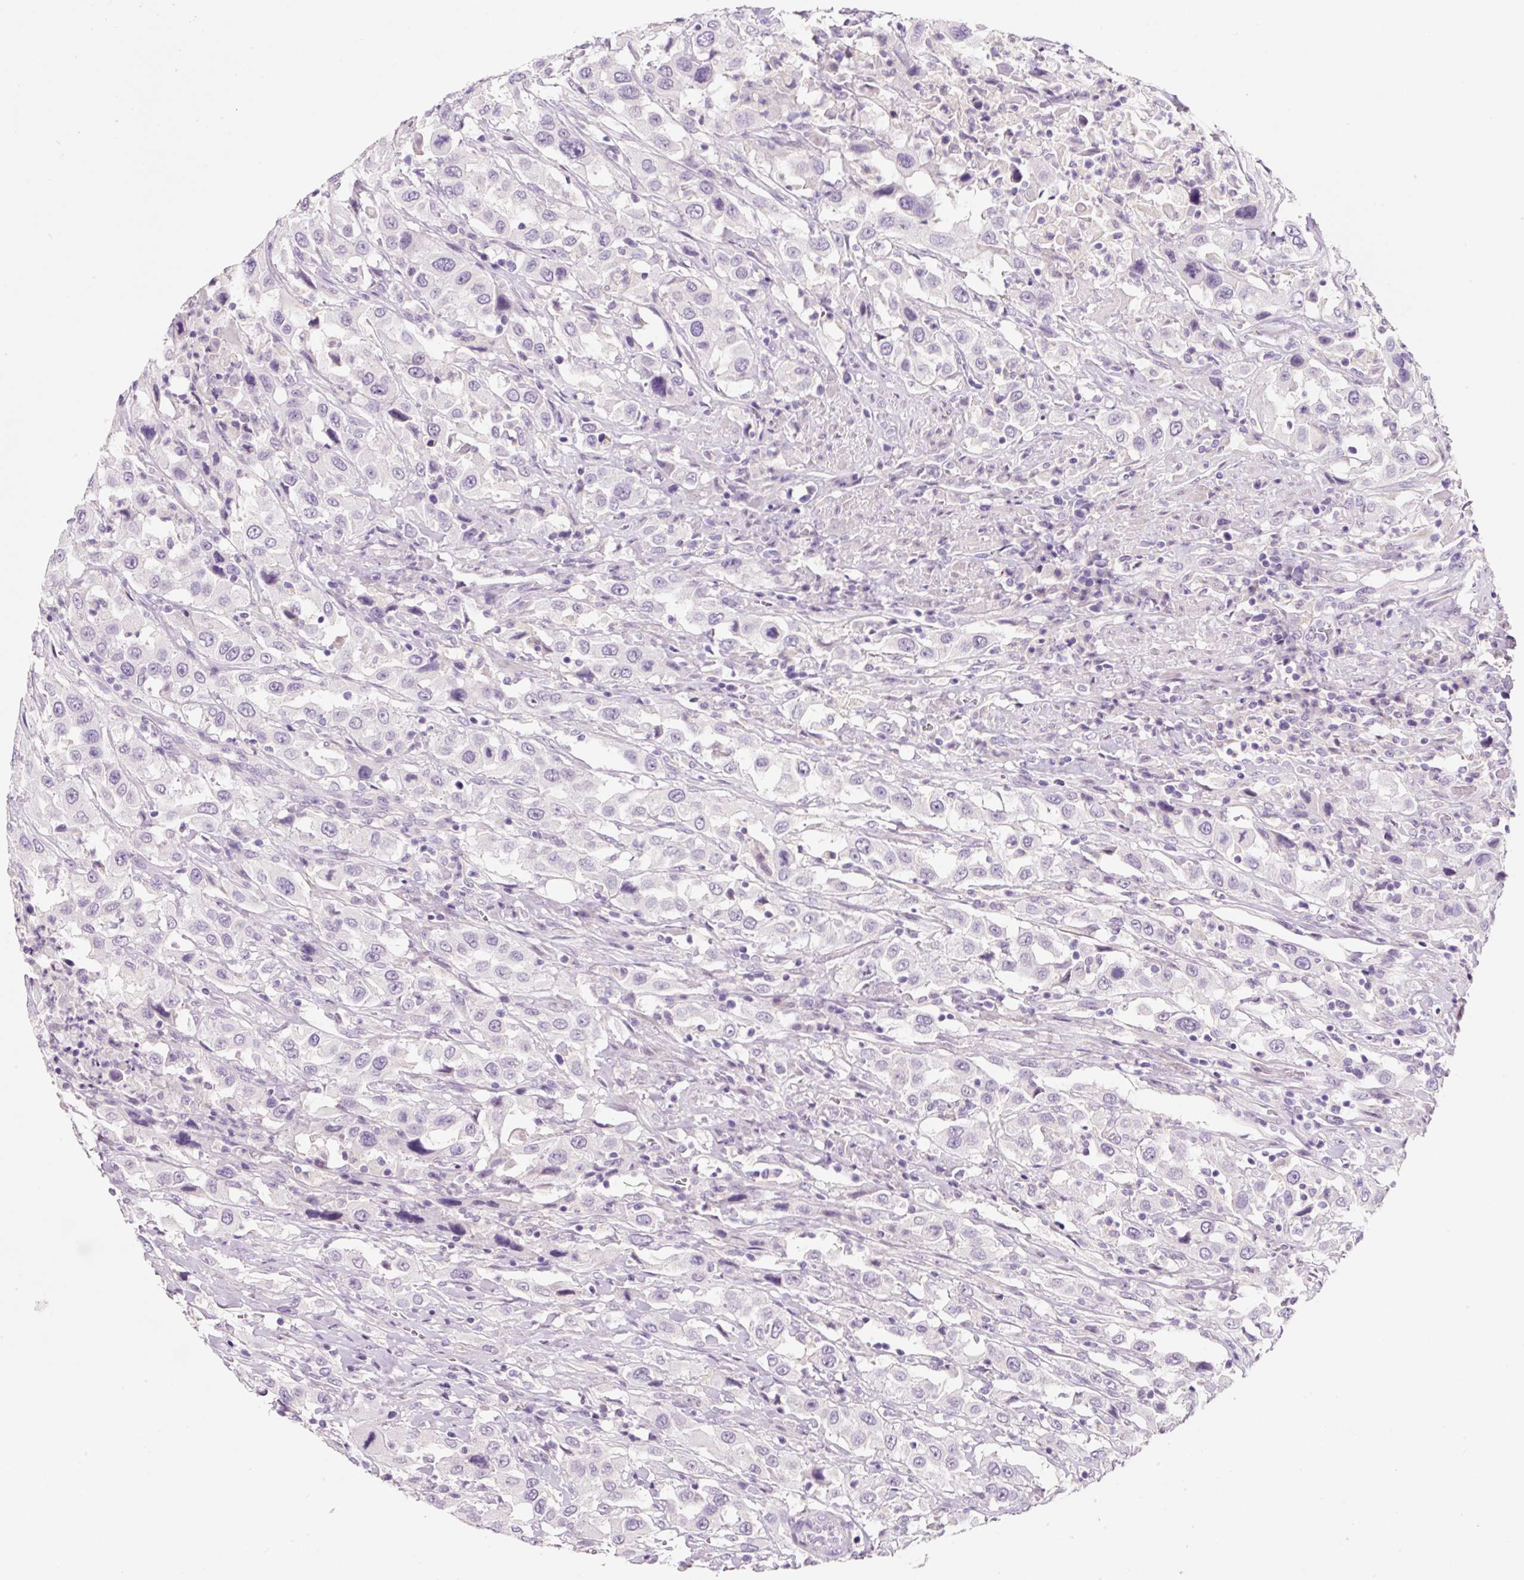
{"staining": {"intensity": "negative", "quantity": "none", "location": "none"}, "tissue": "urothelial cancer", "cell_type": "Tumor cells", "image_type": "cancer", "snomed": [{"axis": "morphology", "description": "Urothelial carcinoma, High grade"}, {"axis": "topography", "description": "Urinary bladder"}], "caption": "A histopathology image of urothelial cancer stained for a protein demonstrates no brown staining in tumor cells.", "gene": "SYP", "patient": {"sex": "male", "age": 61}}